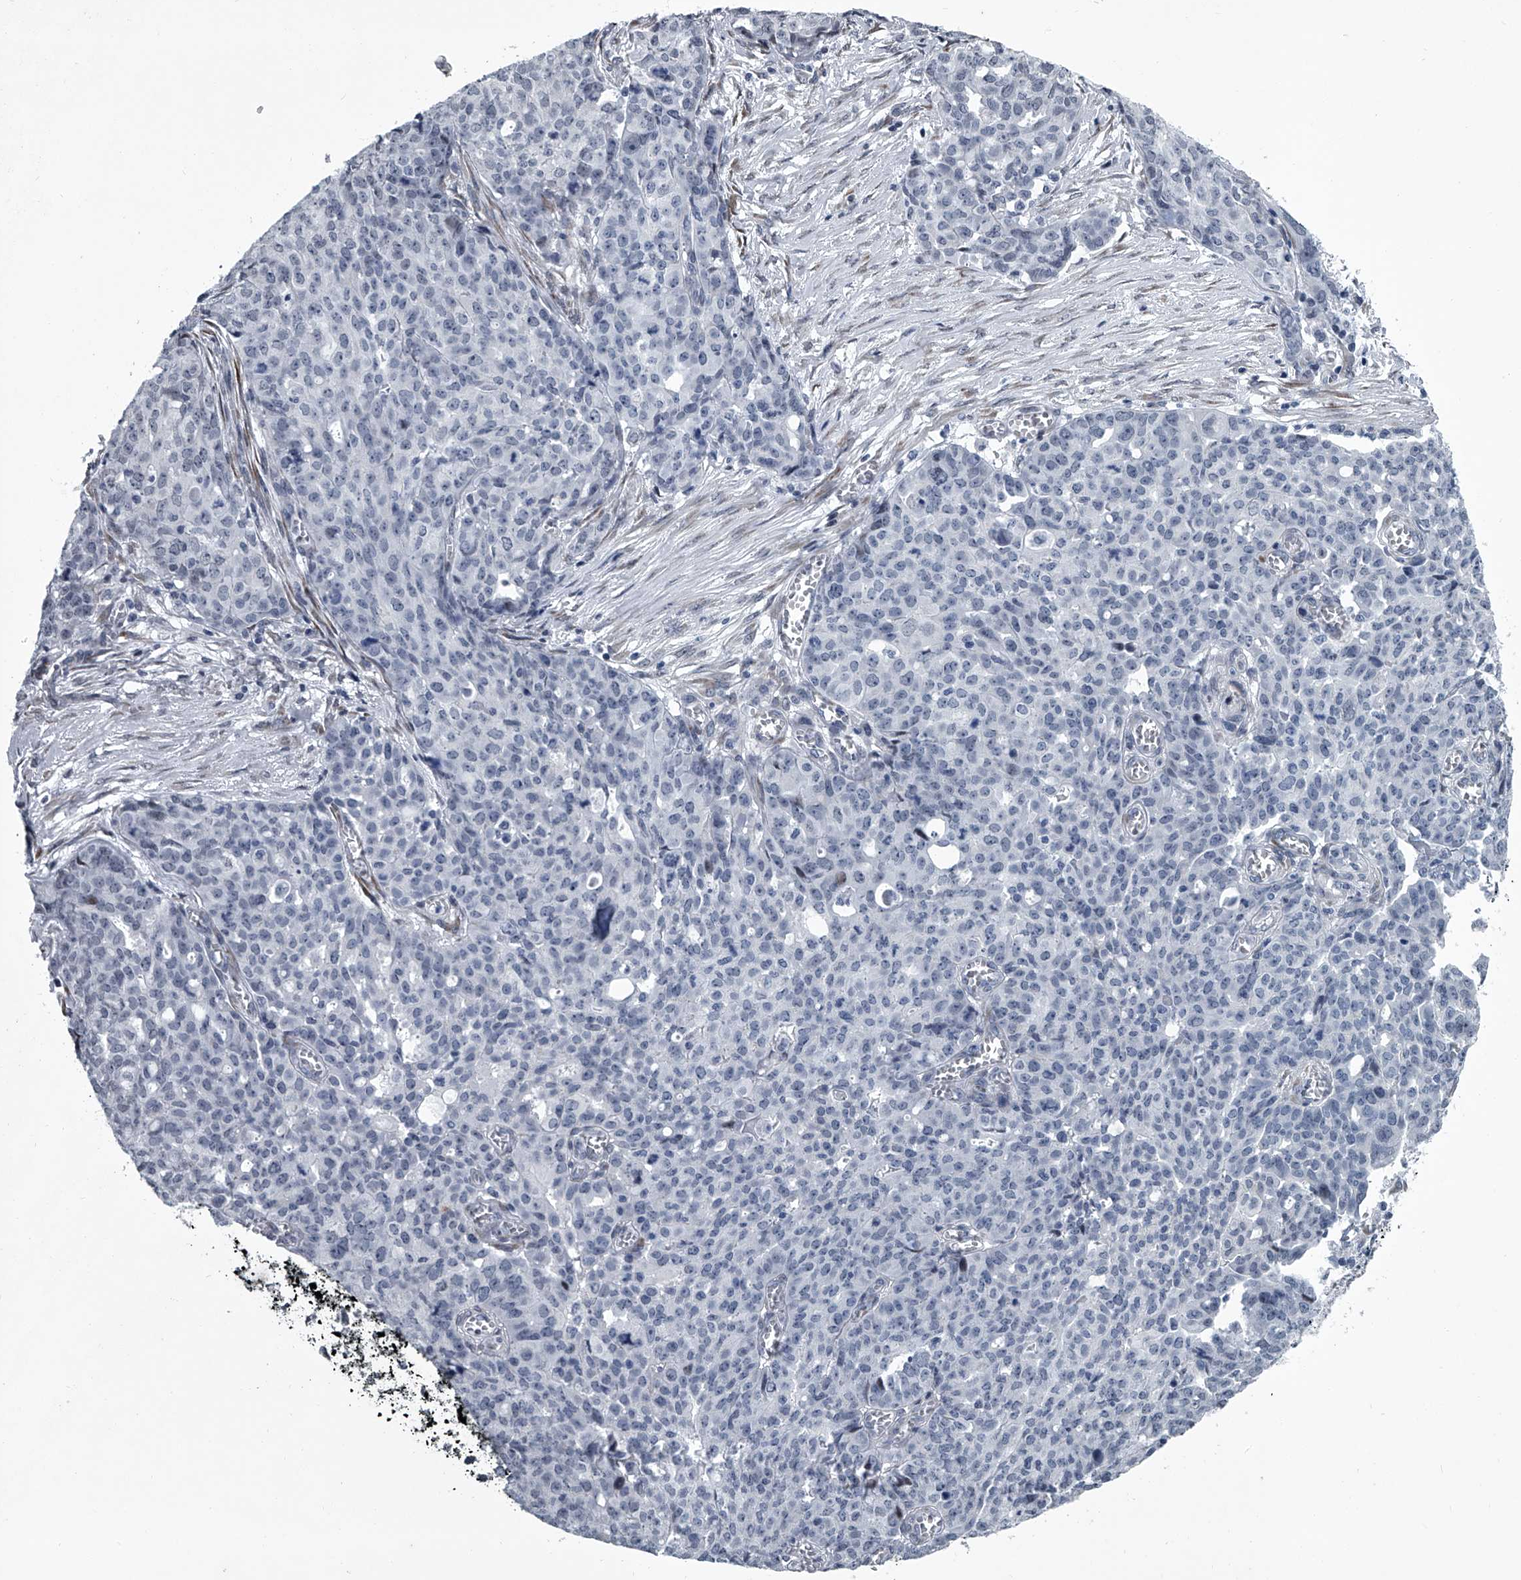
{"staining": {"intensity": "negative", "quantity": "none", "location": "none"}, "tissue": "ovarian cancer", "cell_type": "Tumor cells", "image_type": "cancer", "snomed": [{"axis": "morphology", "description": "Cystadenocarcinoma, serous, NOS"}, {"axis": "topography", "description": "Soft tissue"}, {"axis": "topography", "description": "Ovary"}], "caption": "Photomicrograph shows no significant protein positivity in tumor cells of ovarian serous cystadenocarcinoma.", "gene": "PPP2R5D", "patient": {"sex": "female", "age": 57}}